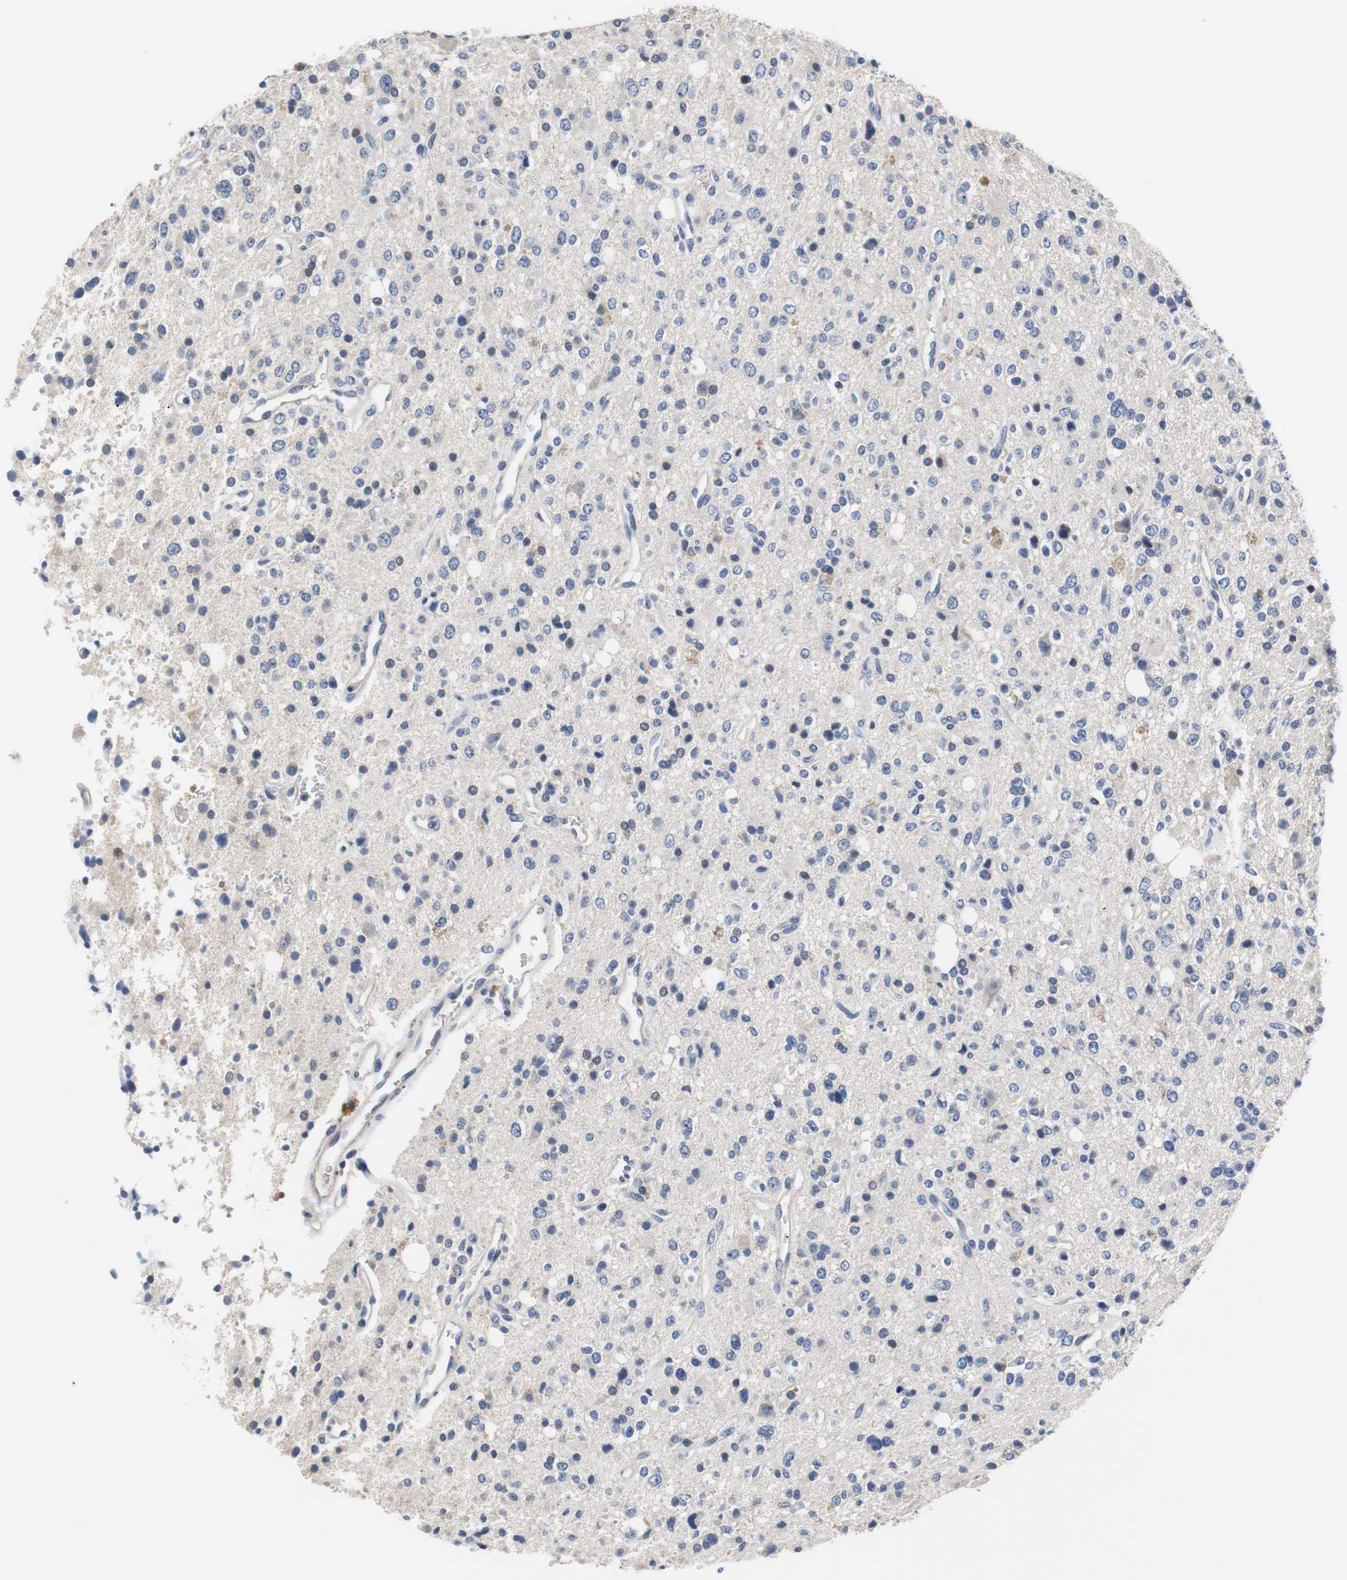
{"staining": {"intensity": "negative", "quantity": "none", "location": "none"}, "tissue": "glioma", "cell_type": "Tumor cells", "image_type": "cancer", "snomed": [{"axis": "morphology", "description": "Glioma, malignant, High grade"}, {"axis": "topography", "description": "Brain"}], "caption": "Protein analysis of glioma exhibits no significant expression in tumor cells. Nuclei are stained in blue.", "gene": "PCK1", "patient": {"sex": "male", "age": 47}}